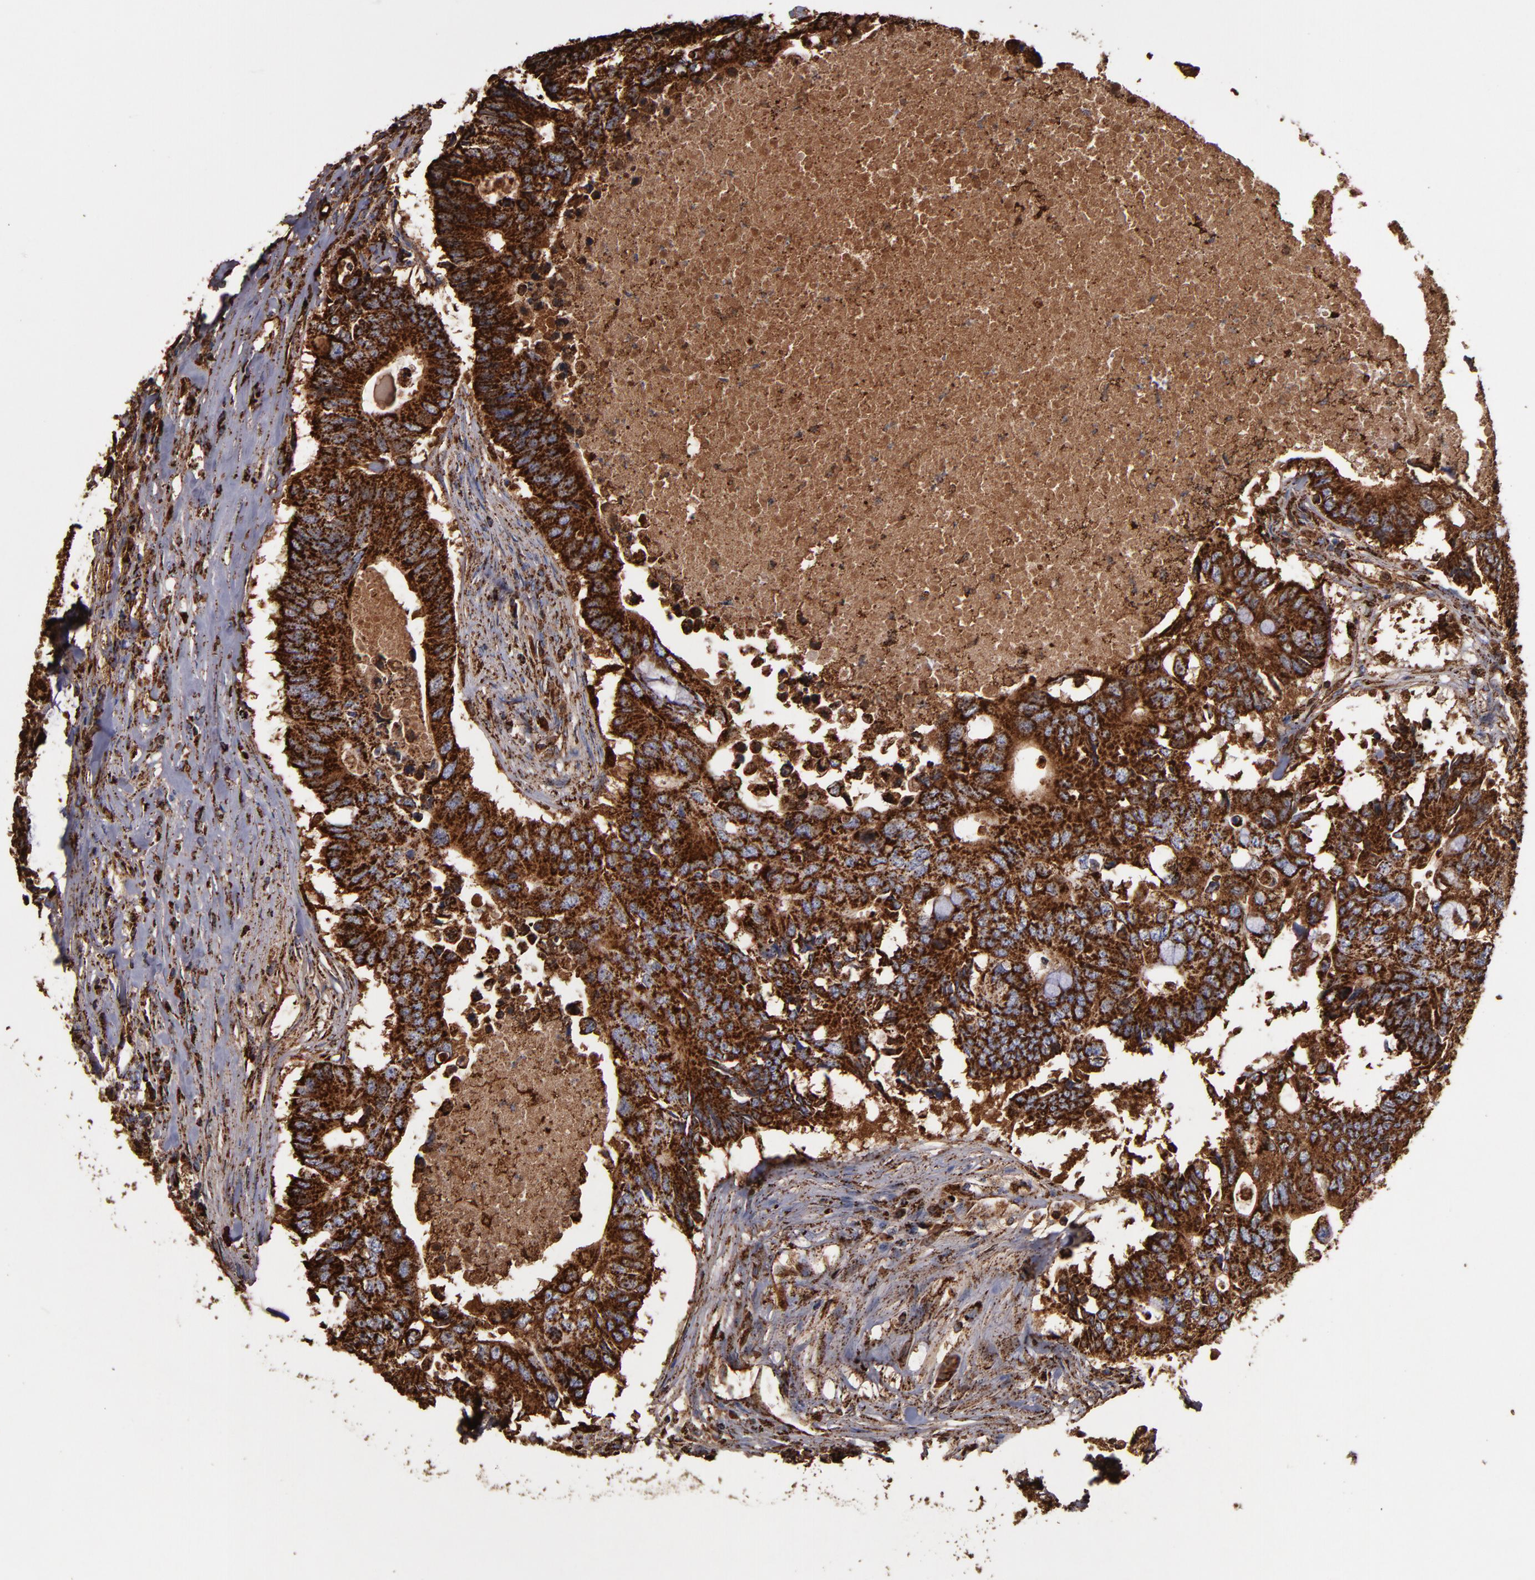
{"staining": {"intensity": "strong", "quantity": ">75%", "location": "cytoplasmic/membranous"}, "tissue": "colorectal cancer", "cell_type": "Tumor cells", "image_type": "cancer", "snomed": [{"axis": "morphology", "description": "Adenocarcinoma, NOS"}, {"axis": "topography", "description": "Colon"}], "caption": "There is high levels of strong cytoplasmic/membranous positivity in tumor cells of adenocarcinoma (colorectal), as demonstrated by immunohistochemical staining (brown color).", "gene": "SOD2", "patient": {"sex": "male", "age": 71}}